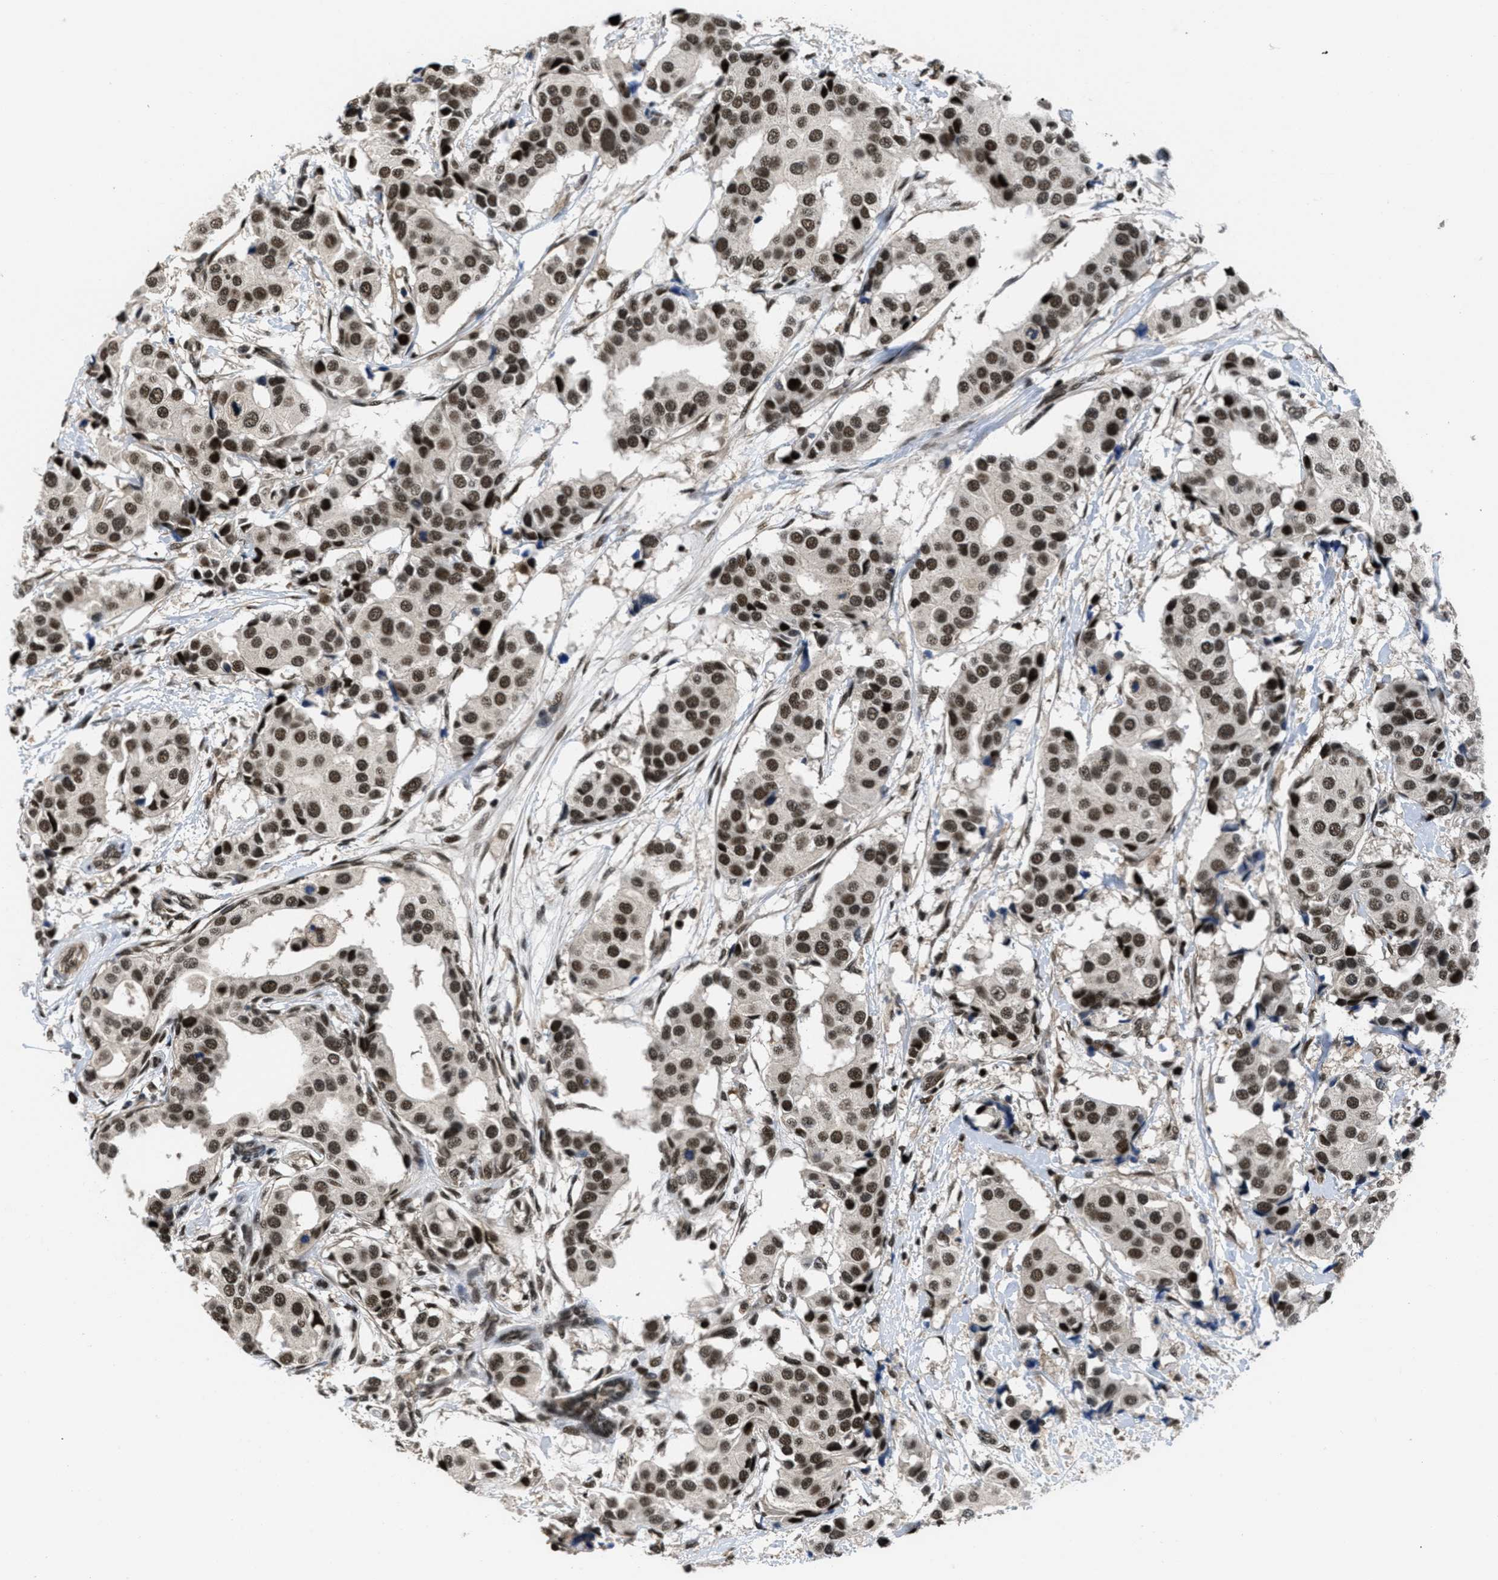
{"staining": {"intensity": "strong", "quantity": ">75%", "location": "cytoplasmic/membranous,nuclear"}, "tissue": "breast cancer", "cell_type": "Tumor cells", "image_type": "cancer", "snomed": [{"axis": "morphology", "description": "Normal tissue, NOS"}, {"axis": "morphology", "description": "Duct carcinoma"}, {"axis": "topography", "description": "Breast"}], "caption": "Breast cancer tissue displays strong cytoplasmic/membranous and nuclear expression in approximately >75% of tumor cells (IHC, brightfield microscopy, high magnification).", "gene": "CUL4B", "patient": {"sex": "female", "age": 39}}